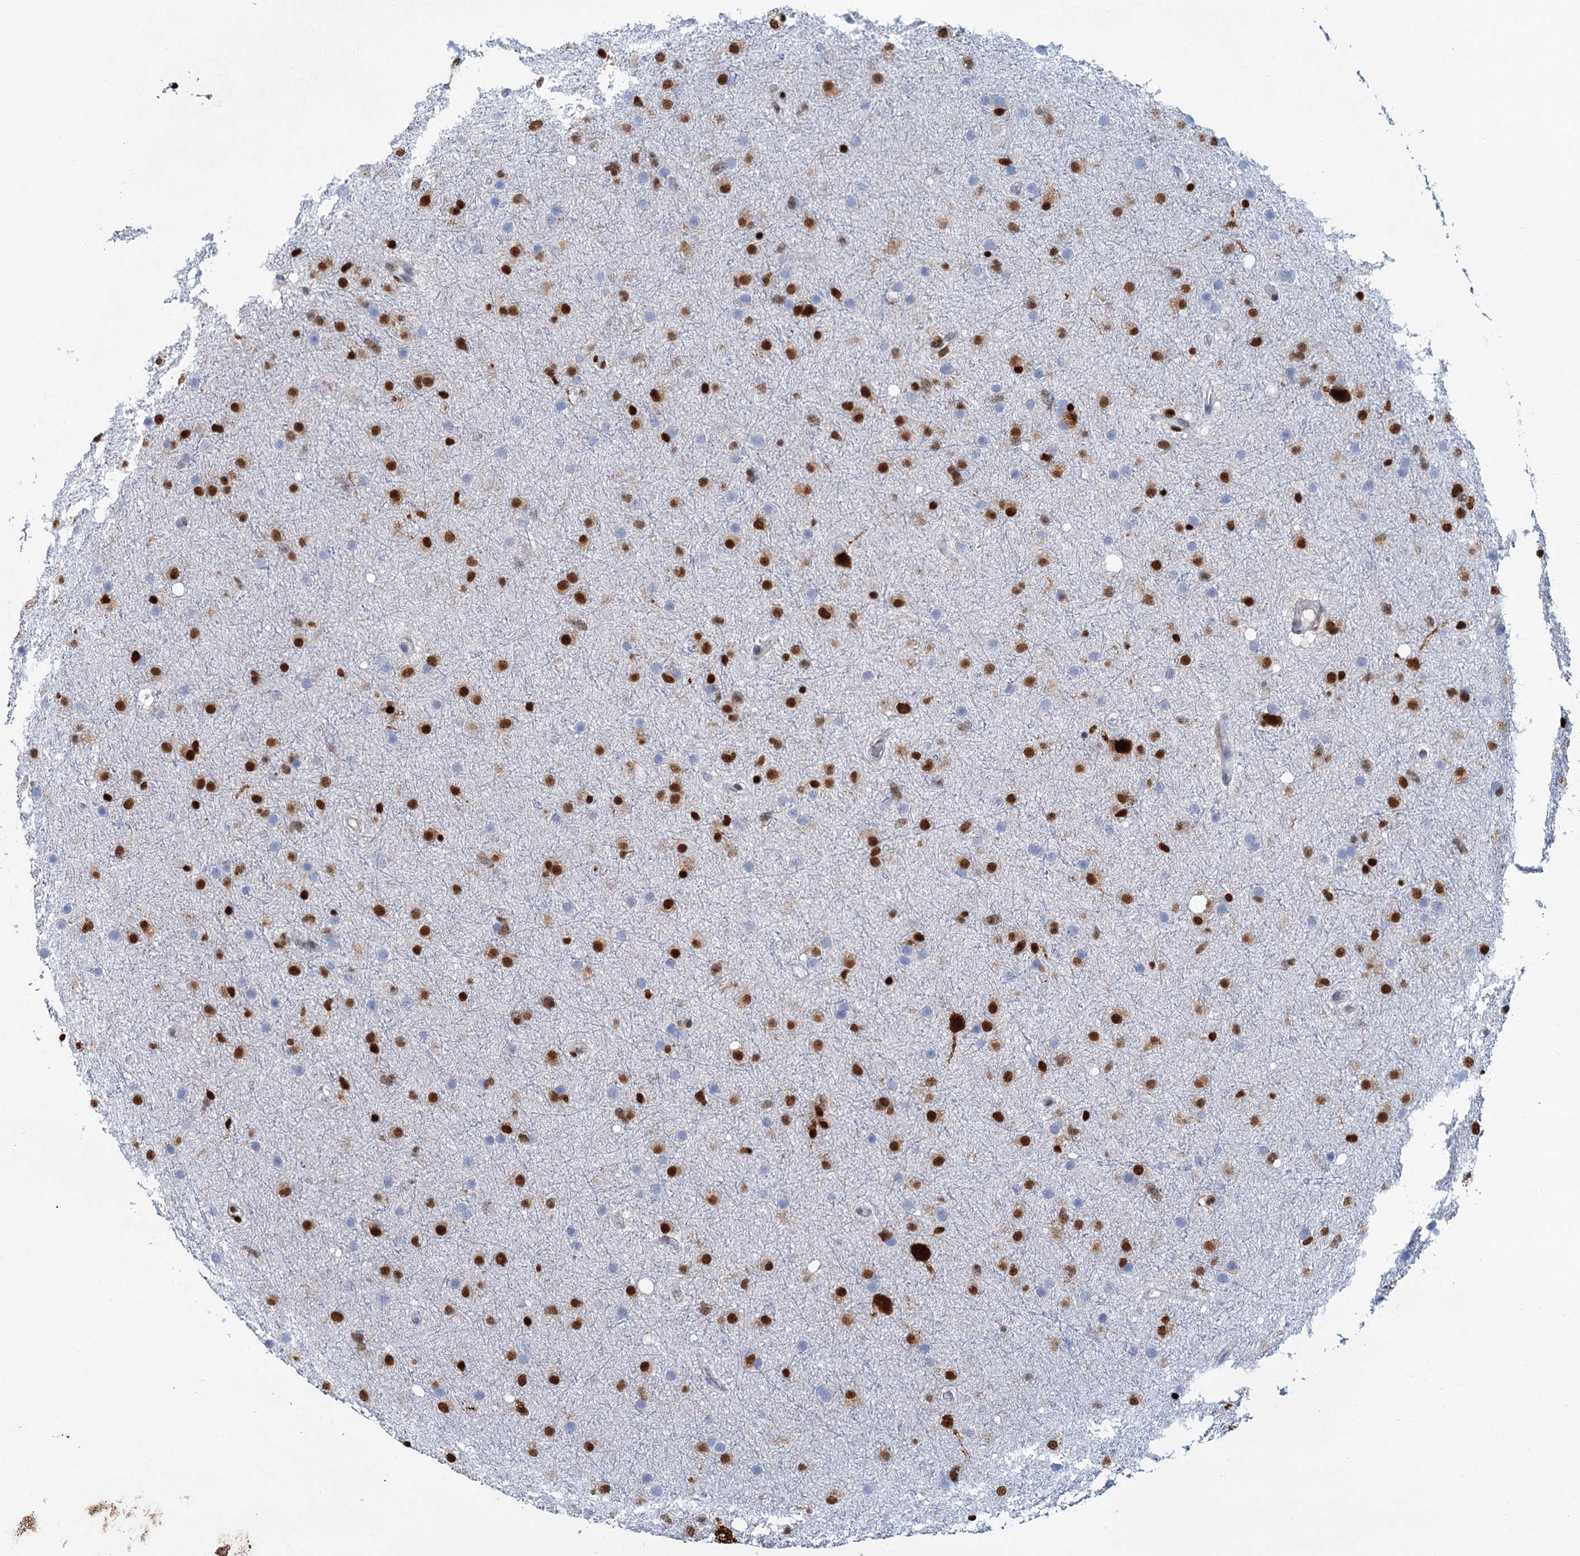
{"staining": {"intensity": "strong", "quantity": "<25%", "location": "nuclear"}, "tissue": "glioma", "cell_type": "Tumor cells", "image_type": "cancer", "snomed": [{"axis": "morphology", "description": "Glioma, malignant, Low grade"}, {"axis": "topography", "description": "Cerebral cortex"}], "caption": "This histopathology image shows immunohistochemistry (IHC) staining of human glioma, with medium strong nuclear positivity in approximately <25% of tumor cells.", "gene": "CELF2", "patient": {"sex": "female", "age": 39}}